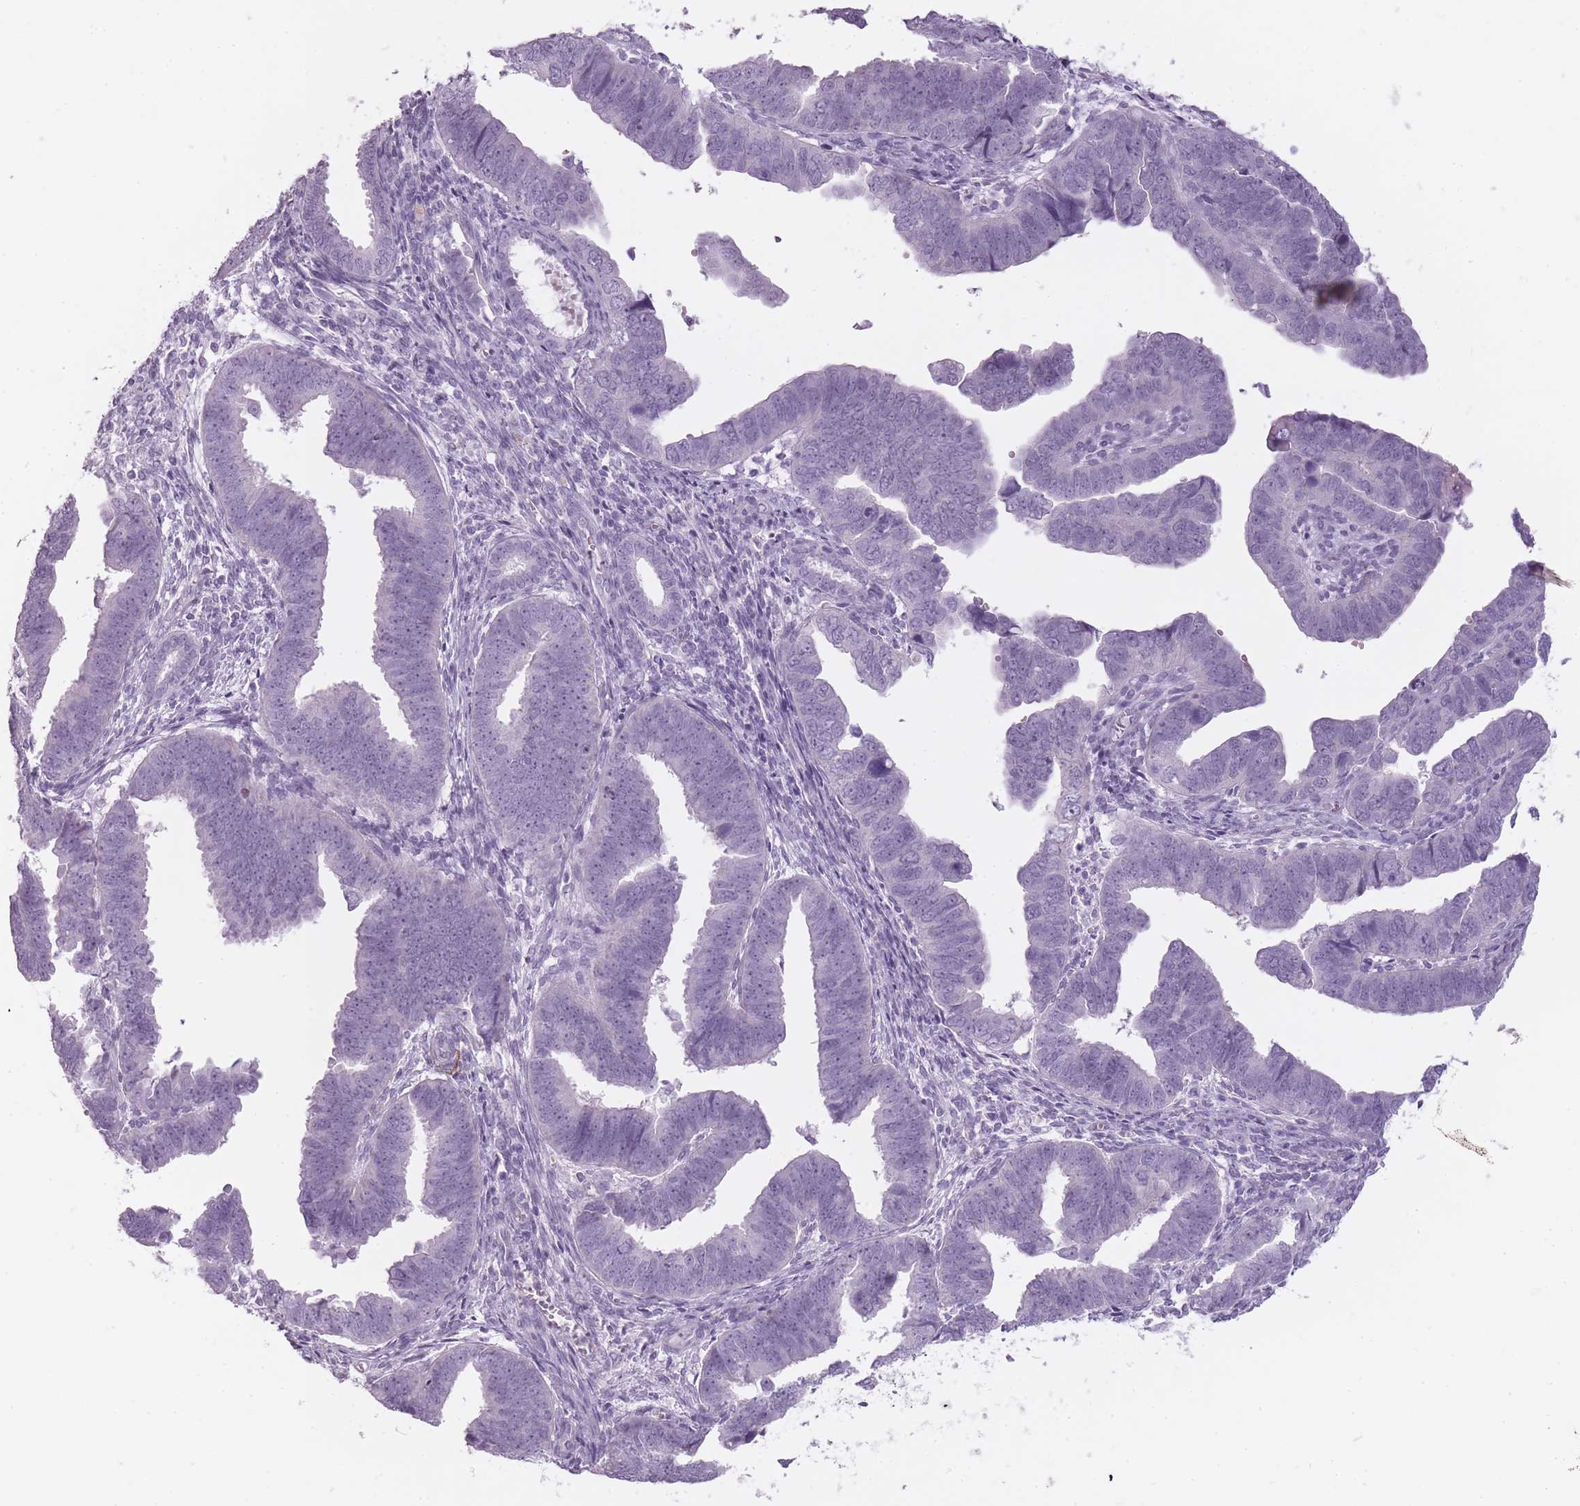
{"staining": {"intensity": "negative", "quantity": "none", "location": "none"}, "tissue": "endometrial cancer", "cell_type": "Tumor cells", "image_type": "cancer", "snomed": [{"axis": "morphology", "description": "Adenocarcinoma, NOS"}, {"axis": "topography", "description": "Endometrium"}], "caption": "Immunohistochemistry (IHC) of human endometrial cancer (adenocarcinoma) demonstrates no positivity in tumor cells.", "gene": "RFX4", "patient": {"sex": "female", "age": 75}}